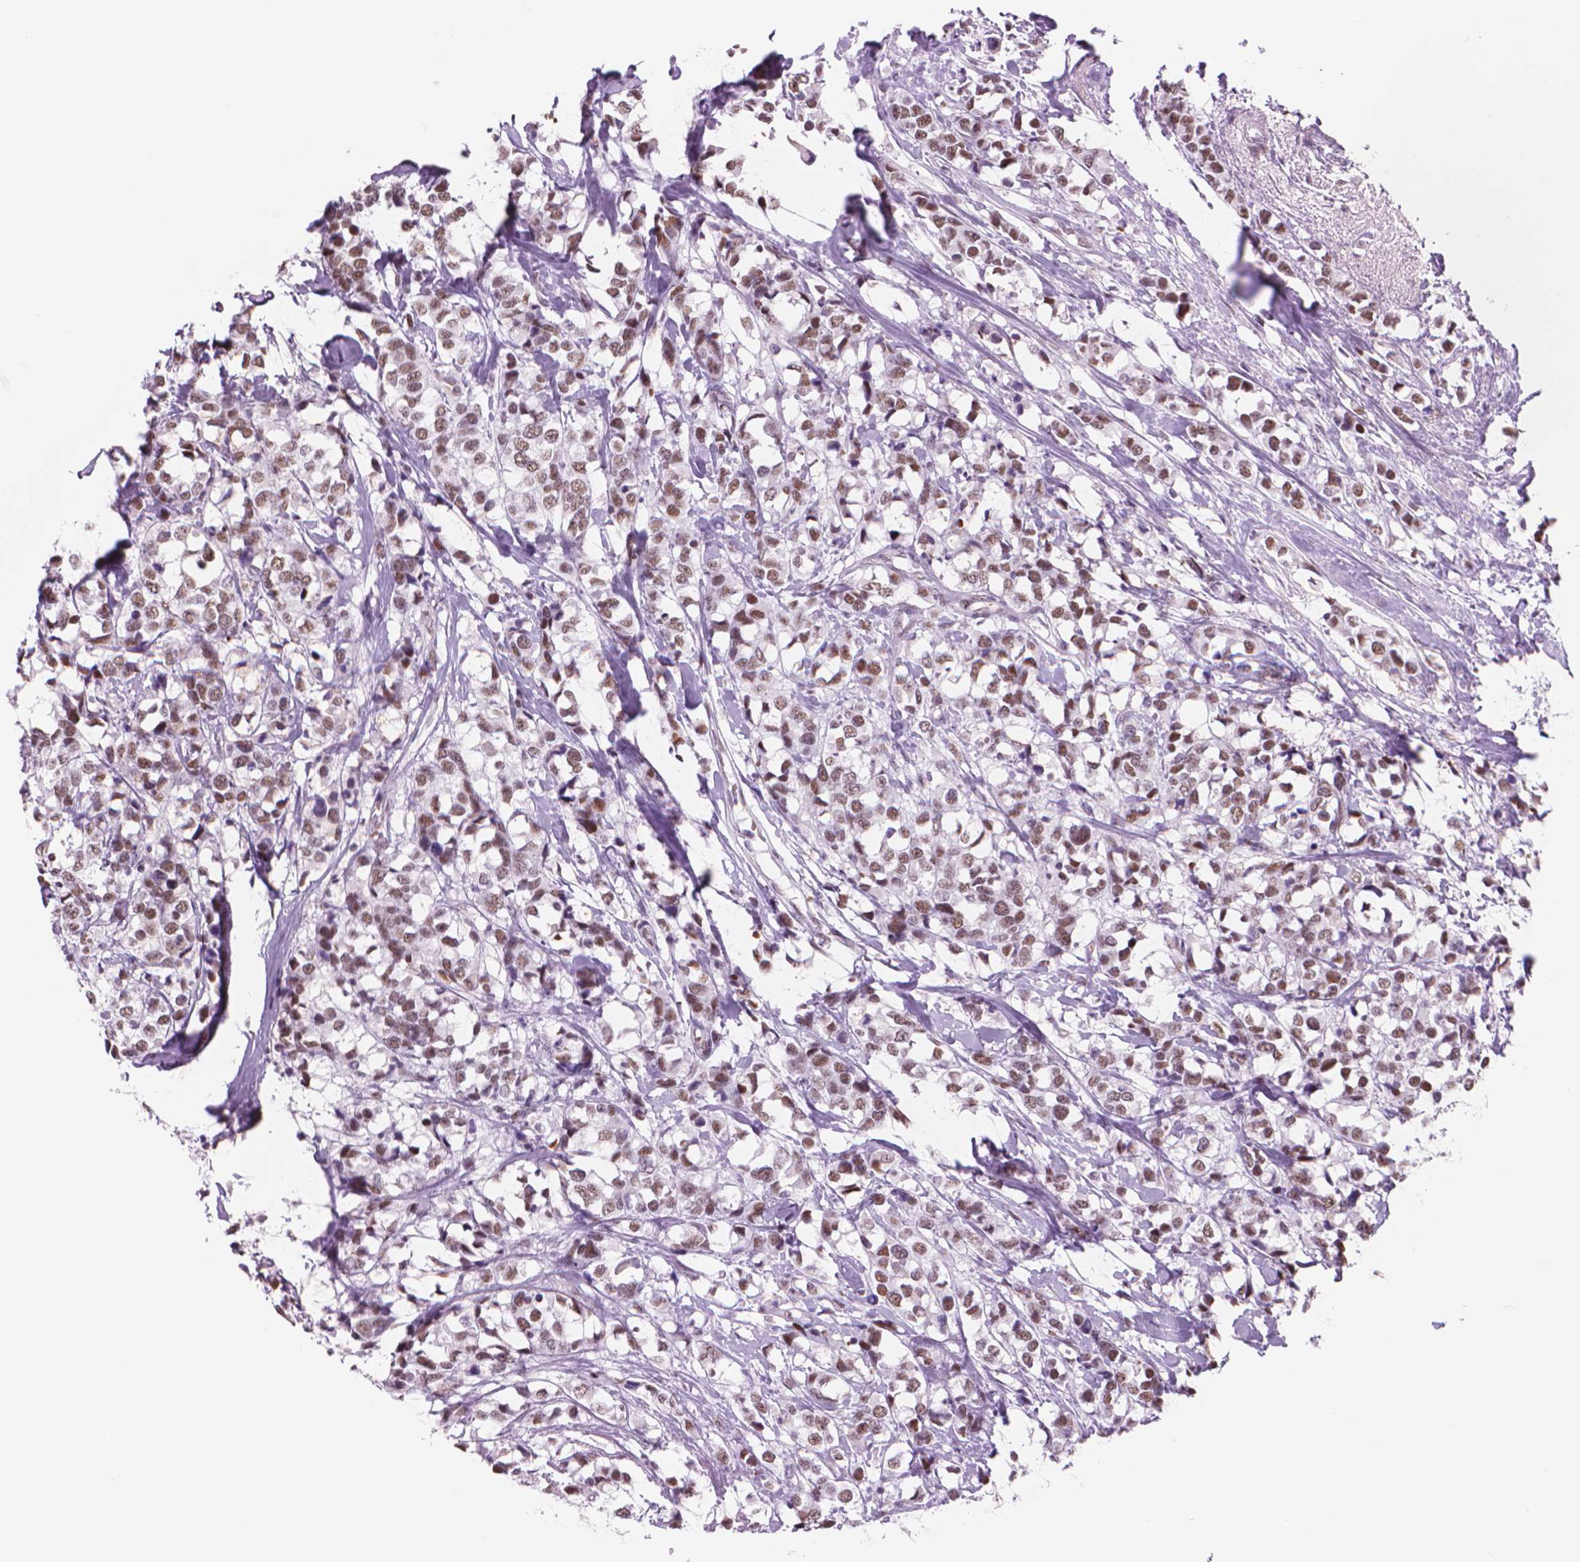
{"staining": {"intensity": "moderate", "quantity": ">75%", "location": "nuclear"}, "tissue": "breast cancer", "cell_type": "Tumor cells", "image_type": "cancer", "snomed": [{"axis": "morphology", "description": "Lobular carcinoma"}, {"axis": "topography", "description": "Breast"}], "caption": "A high-resolution image shows immunohistochemistry staining of lobular carcinoma (breast), which reveals moderate nuclear staining in about >75% of tumor cells.", "gene": "POLR3D", "patient": {"sex": "female", "age": 59}}